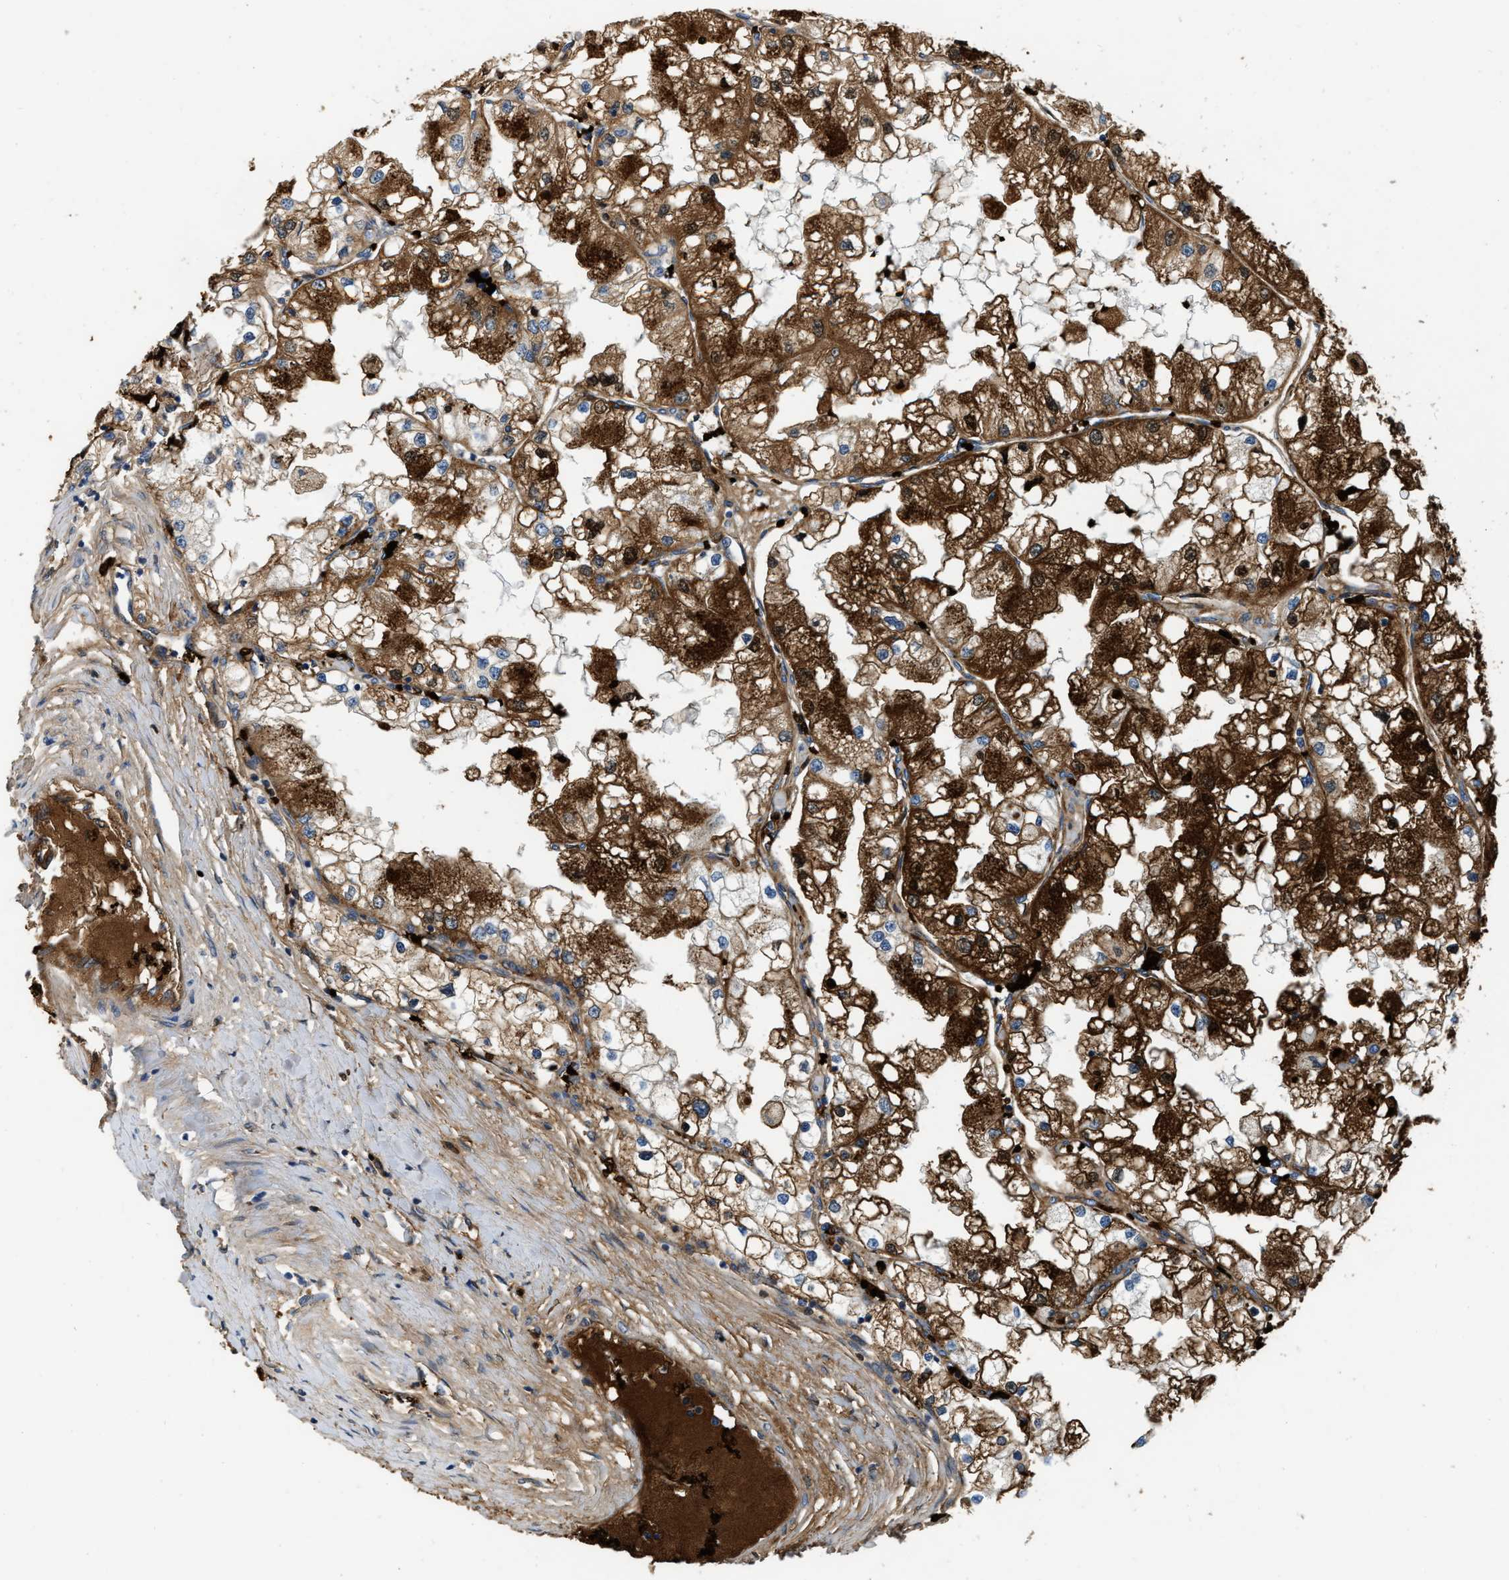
{"staining": {"intensity": "strong", "quantity": ">75%", "location": "cytoplasmic/membranous"}, "tissue": "renal cancer", "cell_type": "Tumor cells", "image_type": "cancer", "snomed": [{"axis": "morphology", "description": "Adenocarcinoma, NOS"}, {"axis": "topography", "description": "Kidney"}], "caption": "Immunohistochemical staining of adenocarcinoma (renal) reveals strong cytoplasmic/membranous protein expression in approximately >75% of tumor cells. The staining was performed using DAB to visualize the protein expression in brown, while the nuclei were stained in blue with hematoxylin (Magnification: 20x).", "gene": "ERC1", "patient": {"sex": "male", "age": 68}}